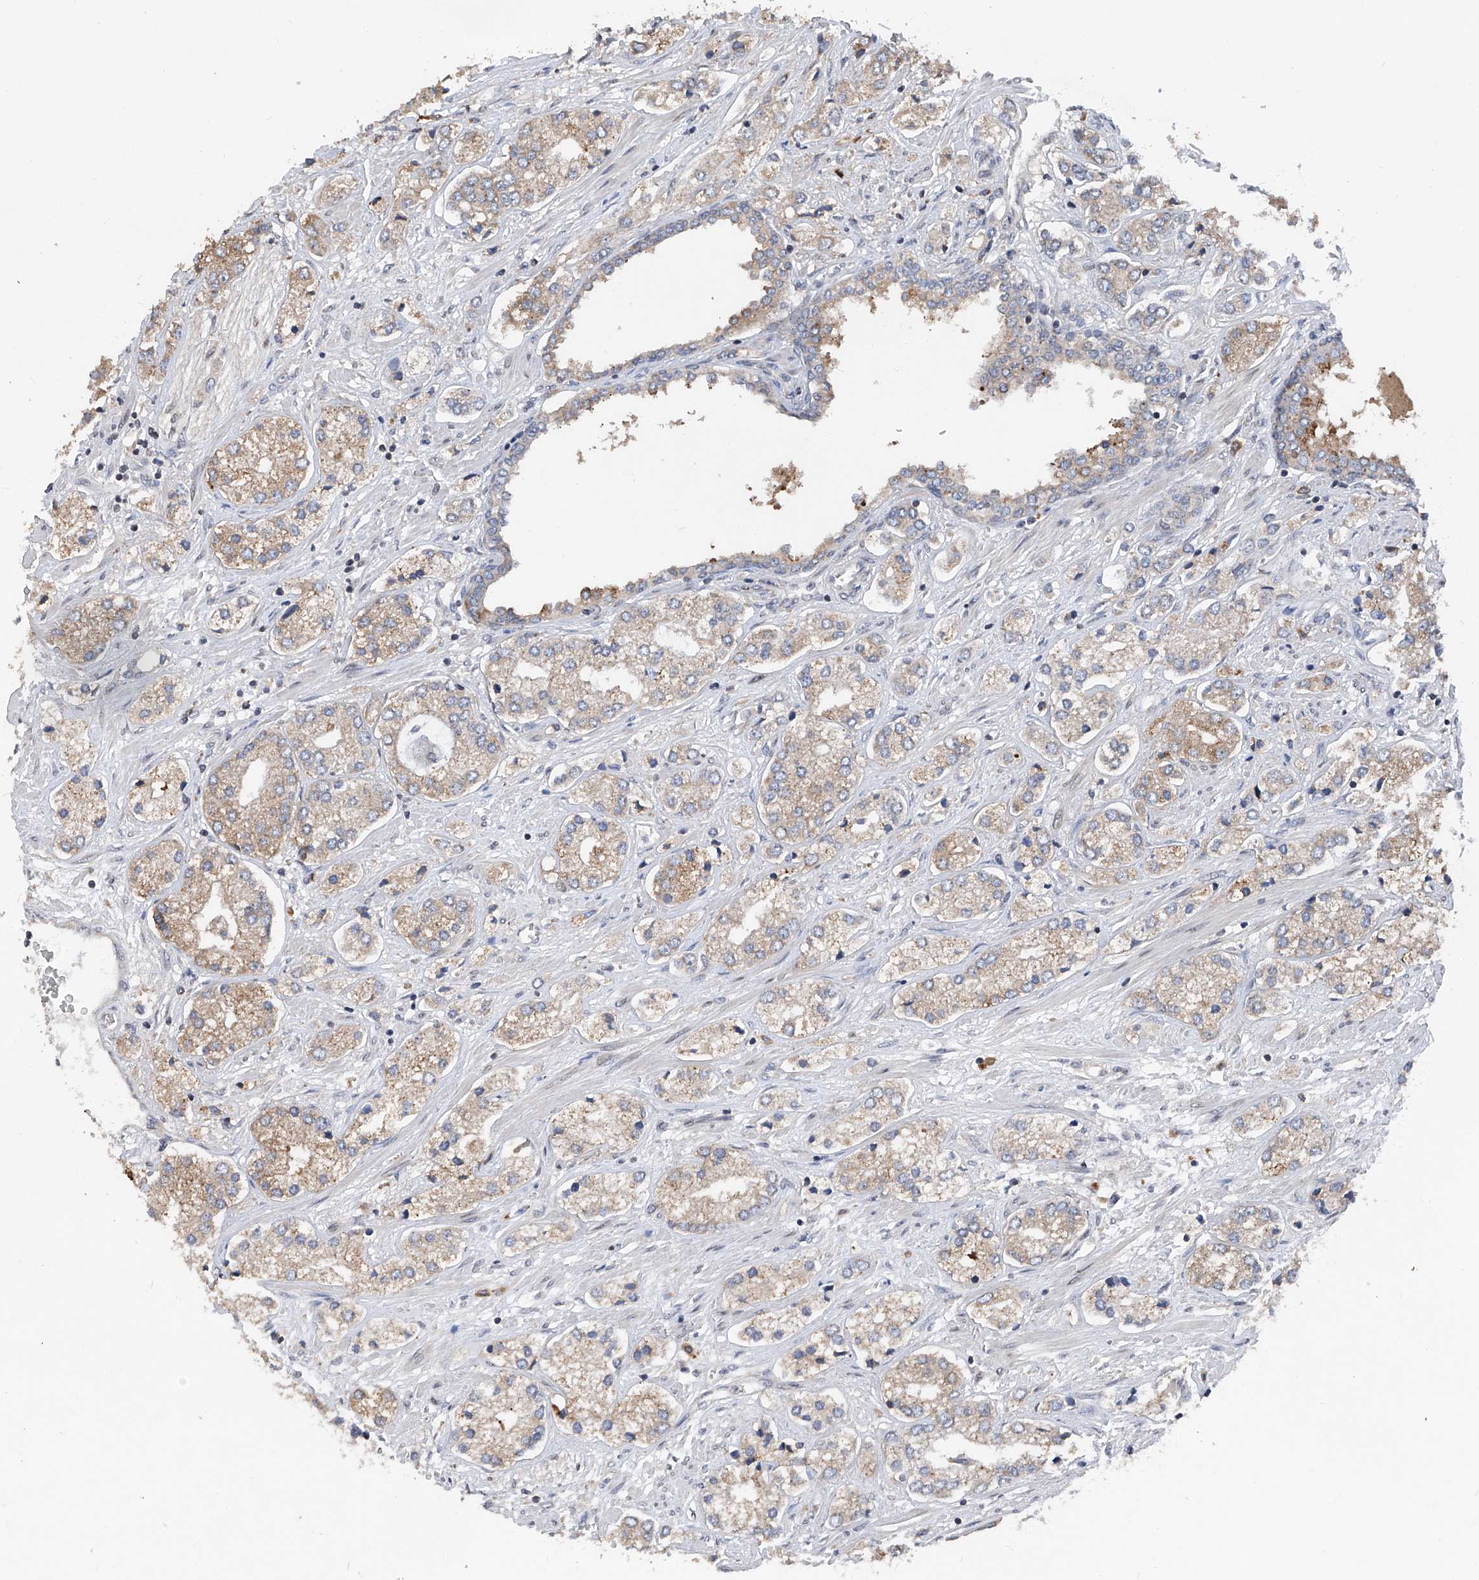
{"staining": {"intensity": "moderate", "quantity": "25%-75%", "location": "cytoplasmic/membranous"}, "tissue": "prostate cancer", "cell_type": "Tumor cells", "image_type": "cancer", "snomed": [{"axis": "morphology", "description": "Adenocarcinoma, High grade"}, {"axis": "topography", "description": "Prostate"}], "caption": "A brown stain shows moderate cytoplasmic/membranous staining of a protein in human prostate cancer (adenocarcinoma (high-grade)) tumor cells.", "gene": "BCKDHB", "patient": {"sex": "male", "age": 66}}